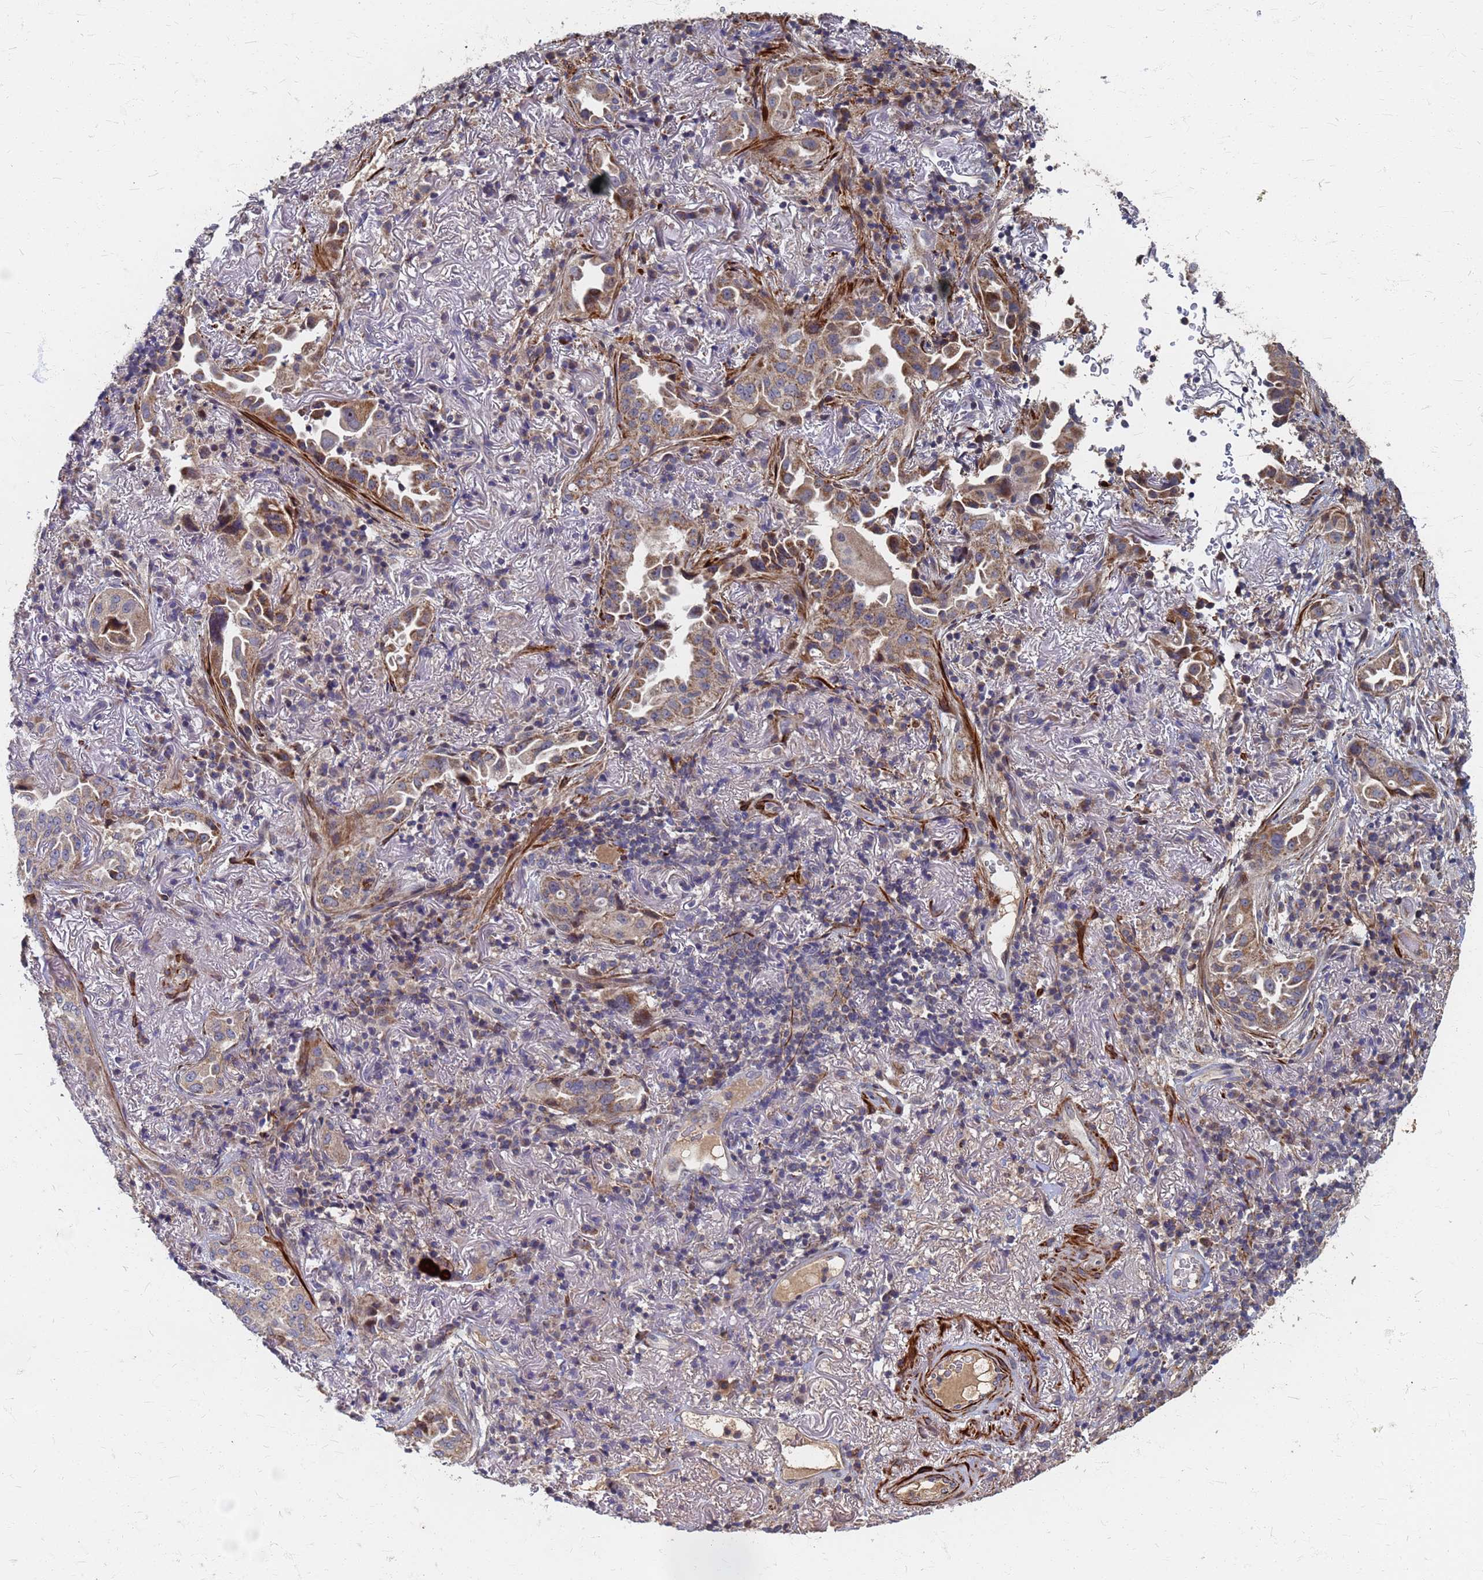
{"staining": {"intensity": "weak", "quantity": ">75%", "location": "cytoplasmic/membranous"}, "tissue": "lung cancer", "cell_type": "Tumor cells", "image_type": "cancer", "snomed": [{"axis": "morphology", "description": "Adenocarcinoma, NOS"}, {"axis": "topography", "description": "Lung"}], "caption": "Adenocarcinoma (lung) tissue demonstrates weak cytoplasmic/membranous expression in about >75% of tumor cells", "gene": "ATPAF1", "patient": {"sex": "female", "age": 69}}